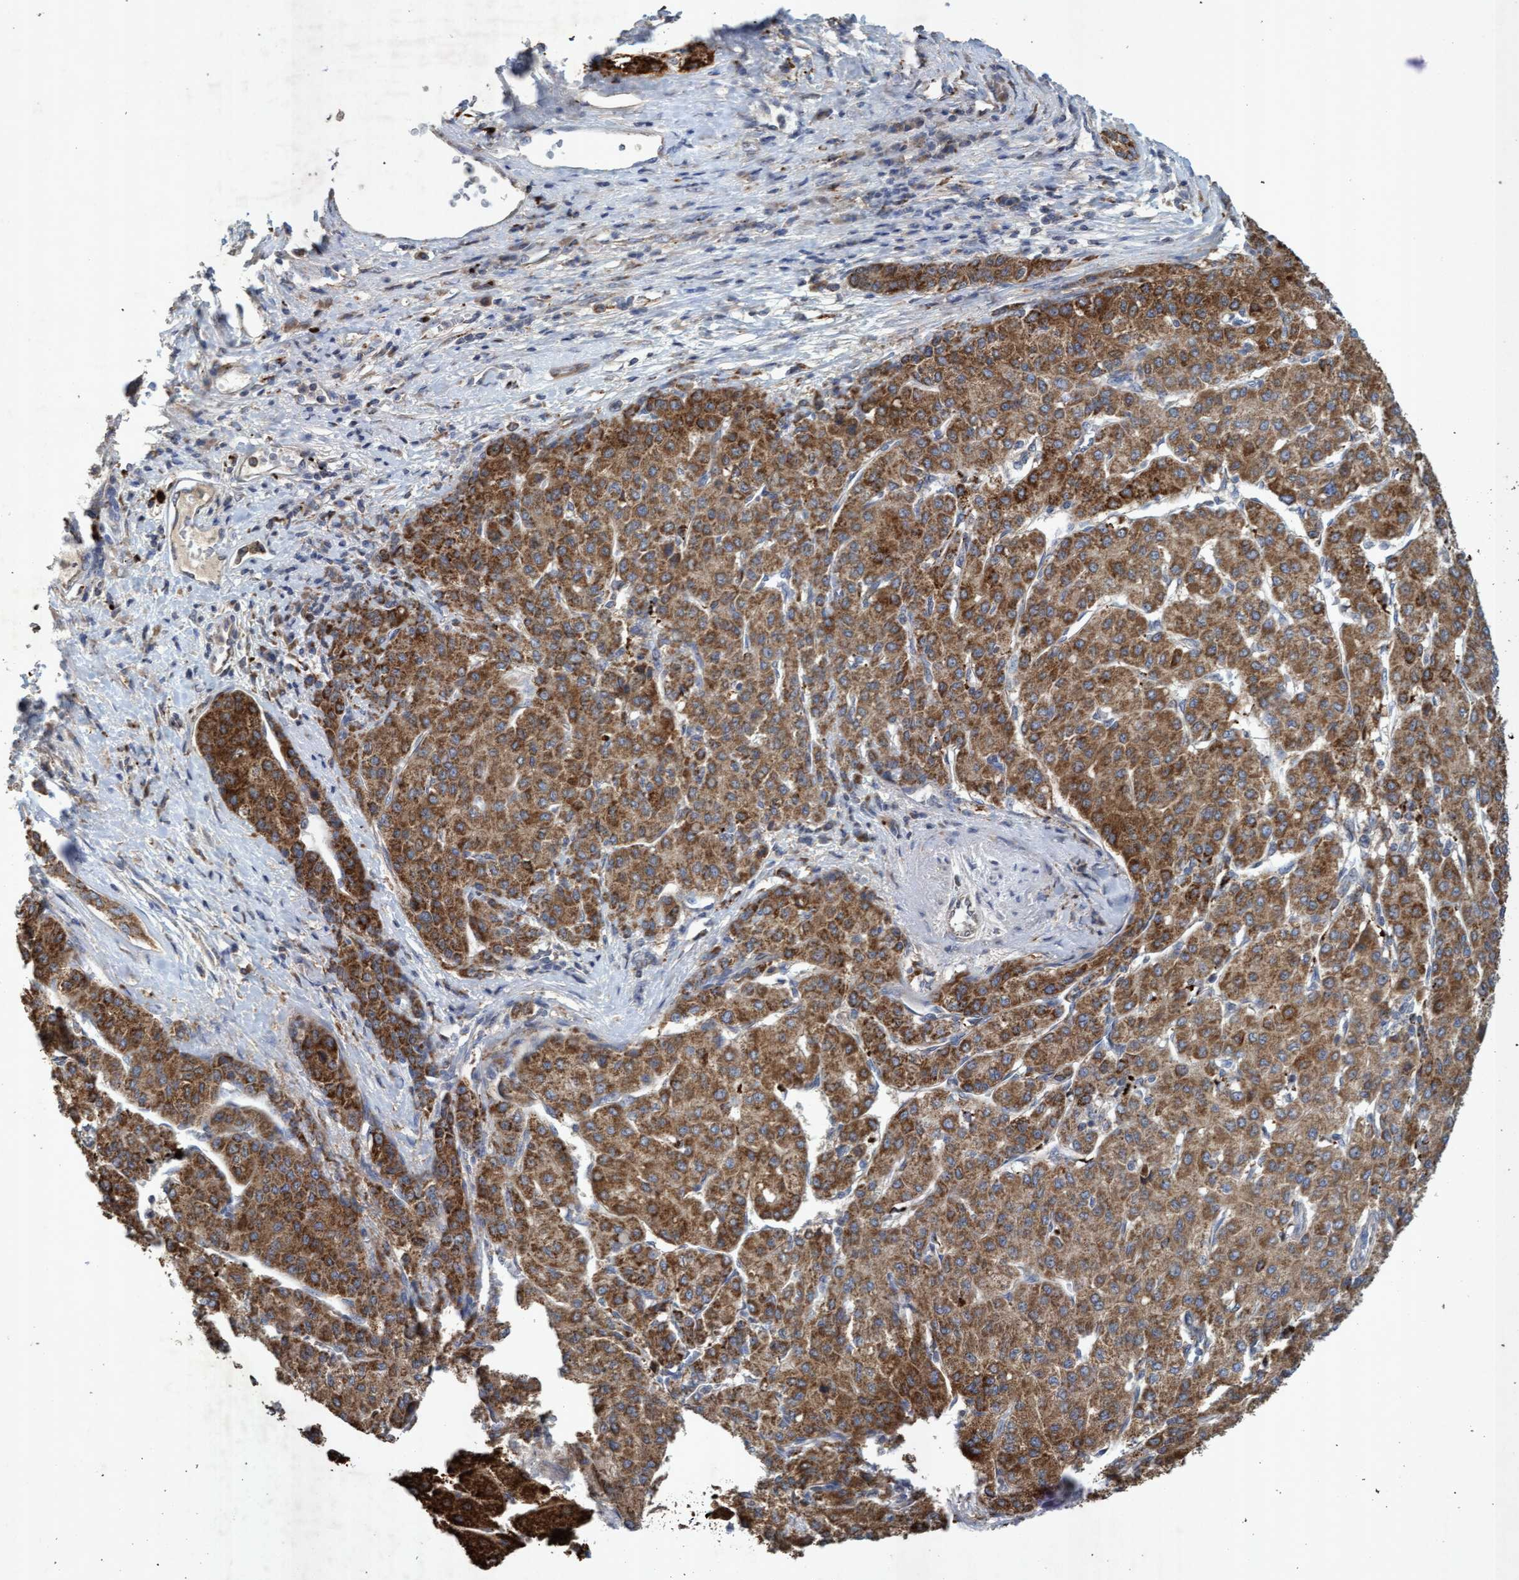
{"staining": {"intensity": "moderate", "quantity": ">75%", "location": "cytoplasmic/membranous"}, "tissue": "liver cancer", "cell_type": "Tumor cells", "image_type": "cancer", "snomed": [{"axis": "morphology", "description": "Carcinoma, Hepatocellular, NOS"}, {"axis": "topography", "description": "Liver"}], "caption": "DAB (3,3'-diaminobenzidine) immunohistochemical staining of liver cancer displays moderate cytoplasmic/membranous protein expression in about >75% of tumor cells.", "gene": "ATPAF2", "patient": {"sex": "male", "age": 65}}